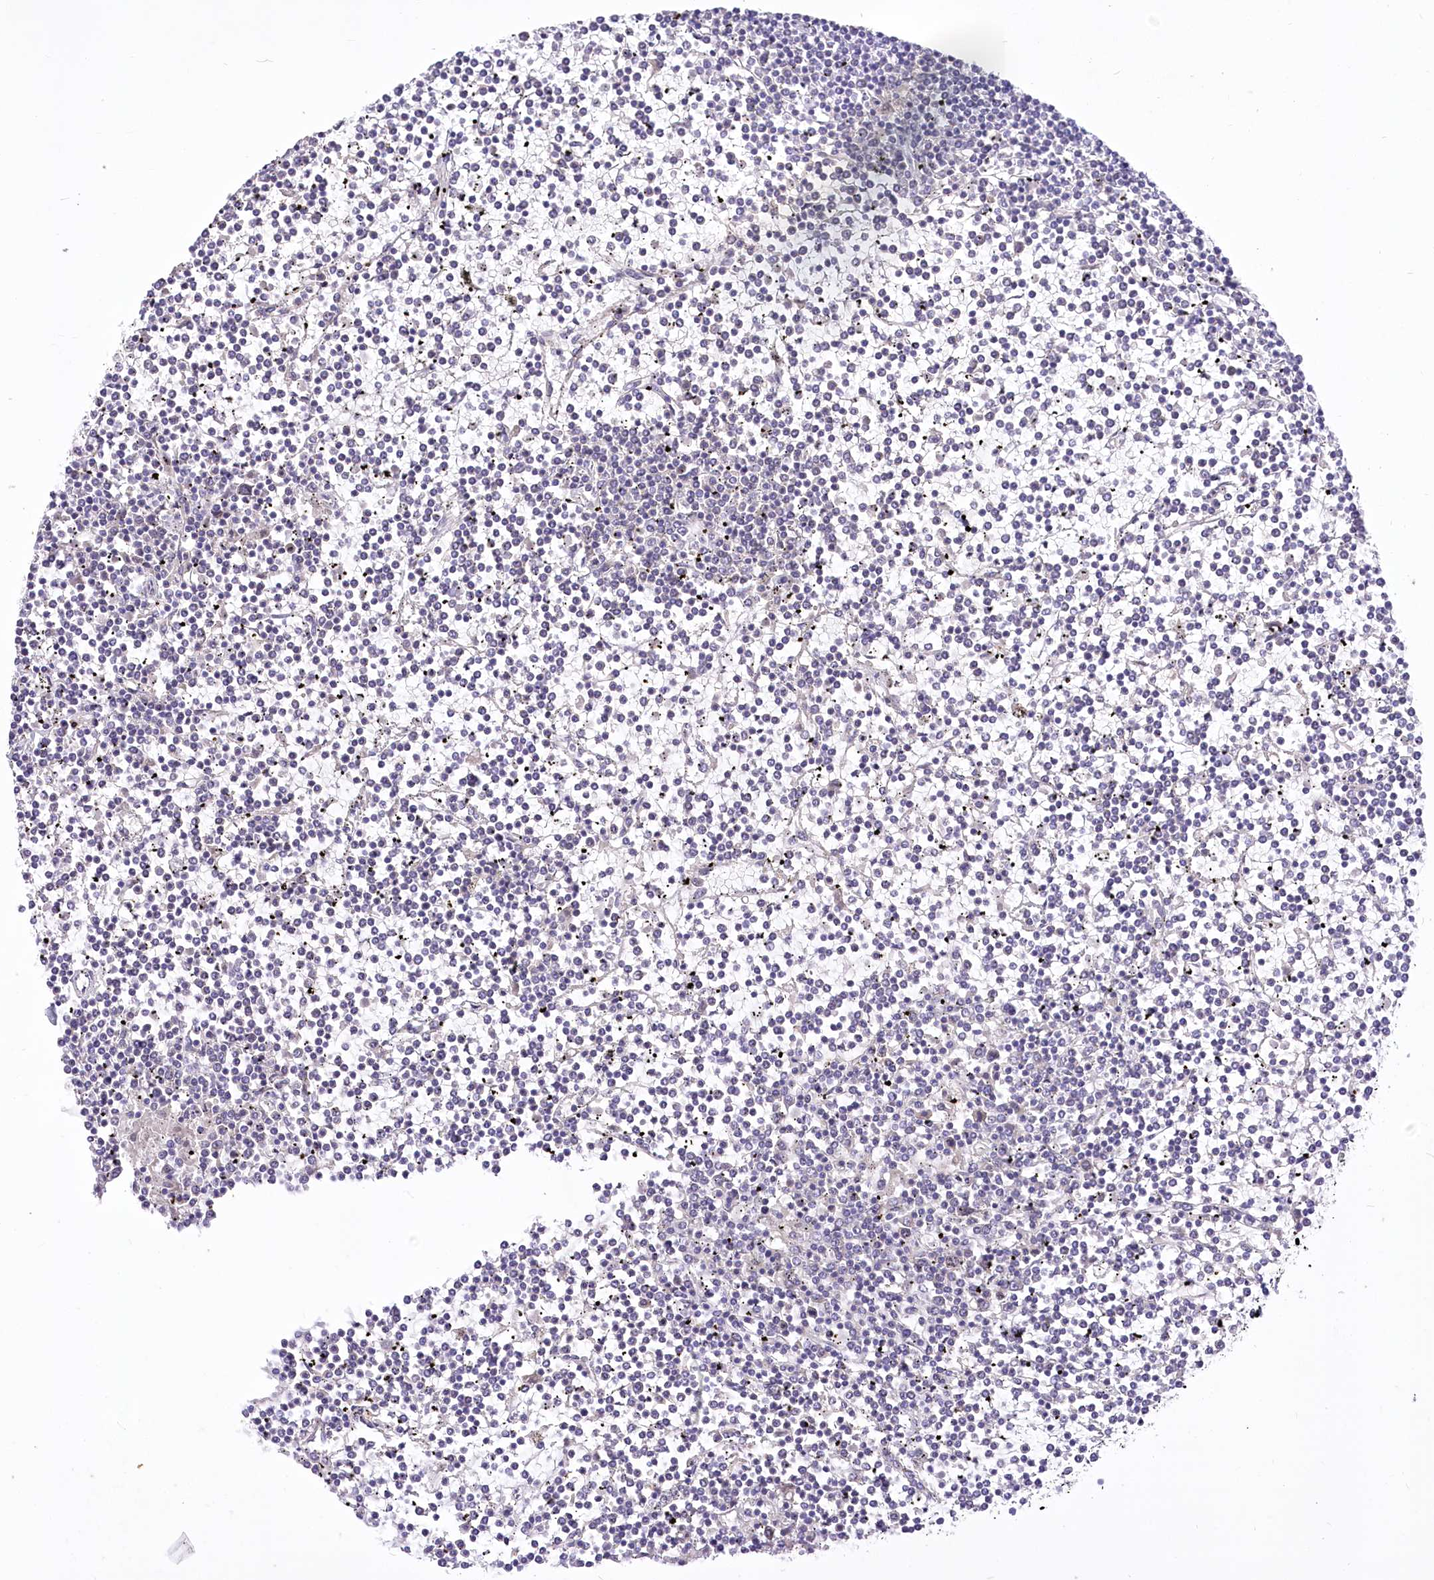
{"staining": {"intensity": "negative", "quantity": "none", "location": "none"}, "tissue": "lymphoma", "cell_type": "Tumor cells", "image_type": "cancer", "snomed": [{"axis": "morphology", "description": "Malignant lymphoma, non-Hodgkin's type, Low grade"}, {"axis": "topography", "description": "Spleen"}], "caption": "Immunohistochemistry (IHC) image of neoplastic tissue: lymphoma stained with DAB (3,3'-diaminobenzidine) shows no significant protein expression in tumor cells.", "gene": "BEND7", "patient": {"sex": "female", "age": 19}}